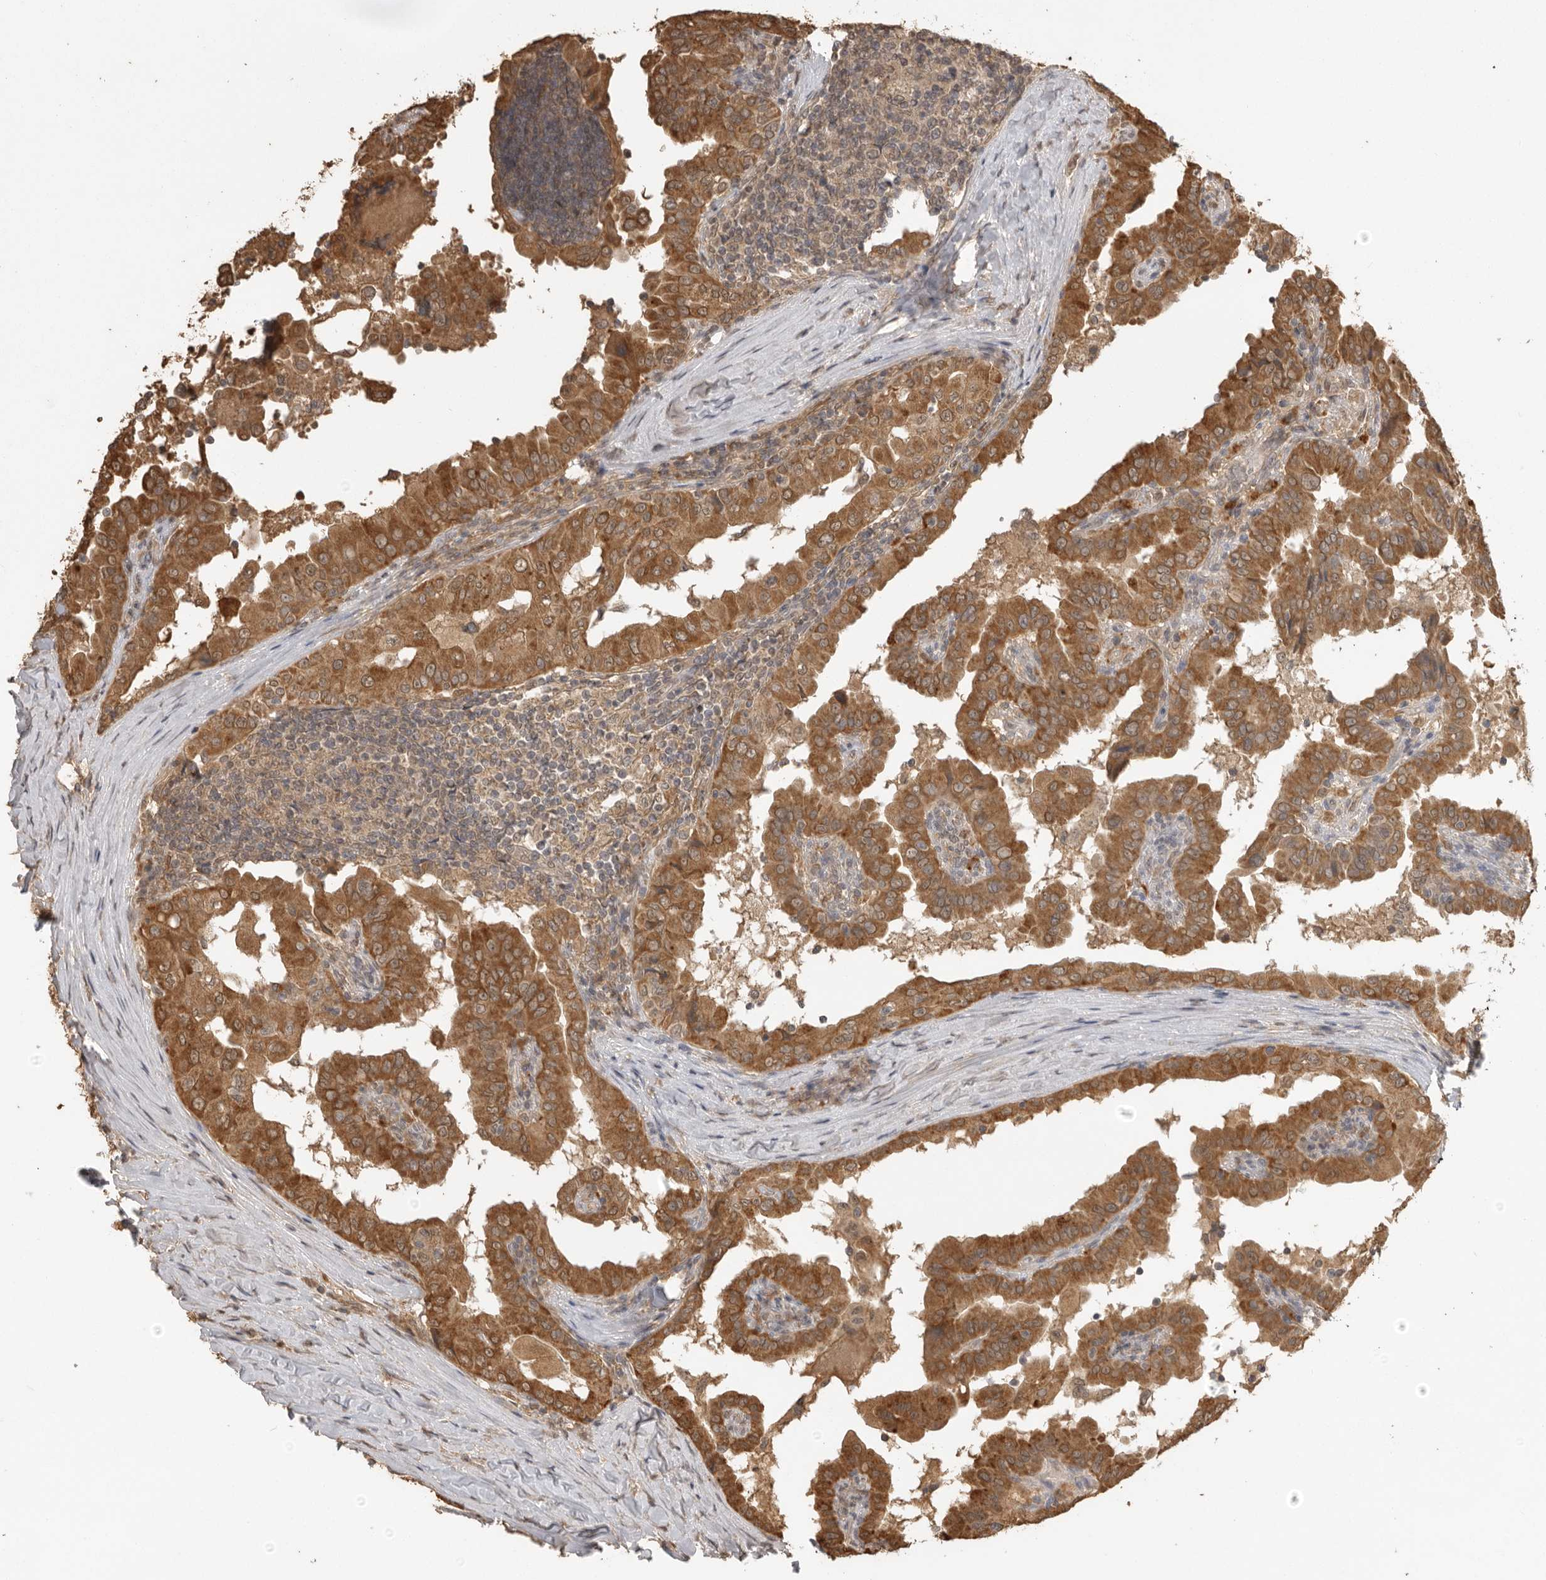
{"staining": {"intensity": "strong", "quantity": ">75%", "location": "cytoplasmic/membranous"}, "tissue": "thyroid cancer", "cell_type": "Tumor cells", "image_type": "cancer", "snomed": [{"axis": "morphology", "description": "Papillary adenocarcinoma, NOS"}, {"axis": "topography", "description": "Thyroid gland"}], "caption": "Immunohistochemistry image of human papillary adenocarcinoma (thyroid) stained for a protein (brown), which shows high levels of strong cytoplasmic/membranous expression in approximately >75% of tumor cells.", "gene": "JAG2", "patient": {"sex": "male", "age": 33}}